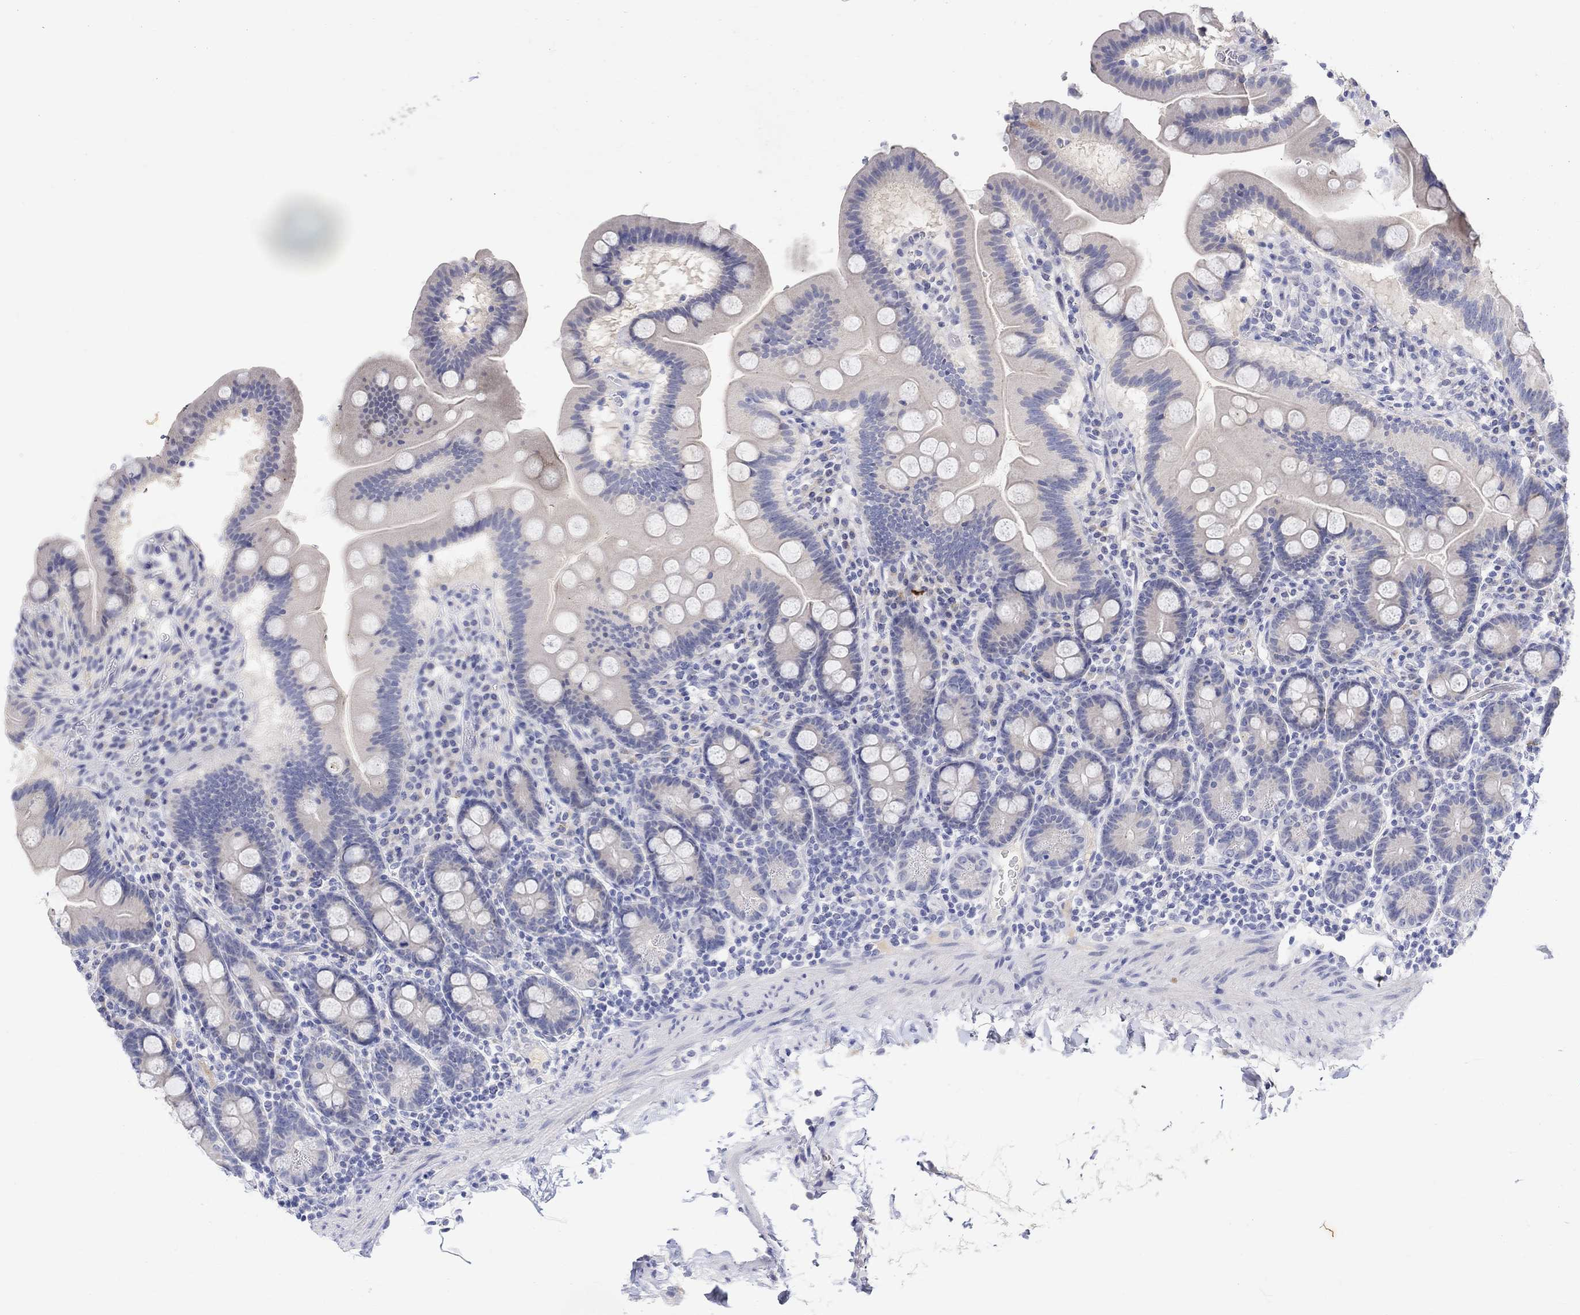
{"staining": {"intensity": "negative", "quantity": "none", "location": "none"}, "tissue": "duodenum", "cell_type": "Glandular cells", "image_type": "normal", "snomed": [{"axis": "morphology", "description": "Normal tissue, NOS"}, {"axis": "topography", "description": "Duodenum"}], "caption": "Duodenum stained for a protein using immunohistochemistry (IHC) shows no positivity glandular cells.", "gene": "FNDC5", "patient": {"sex": "male", "age": 59}}